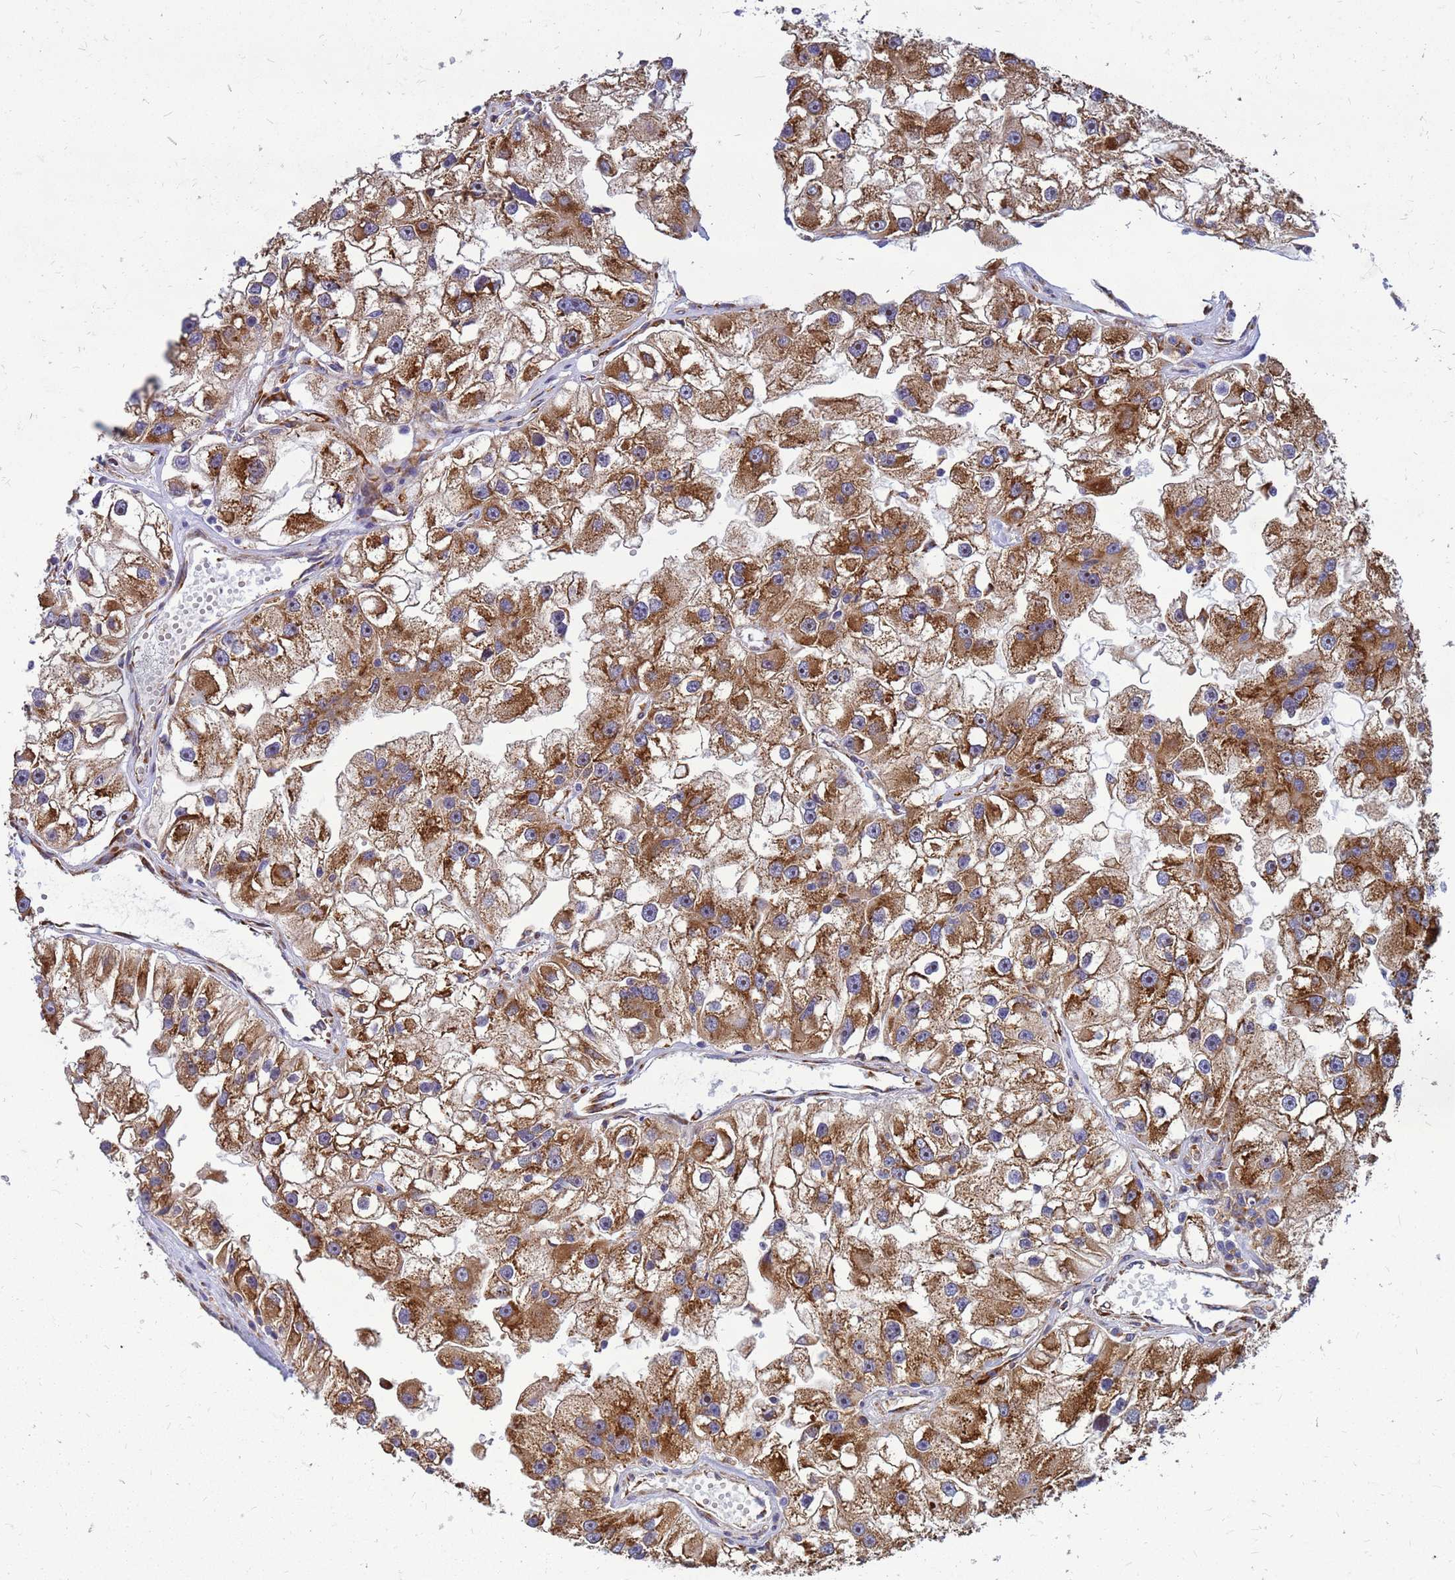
{"staining": {"intensity": "moderate", "quantity": ">75%", "location": "cytoplasmic/membranous"}, "tissue": "renal cancer", "cell_type": "Tumor cells", "image_type": "cancer", "snomed": [{"axis": "morphology", "description": "Adenocarcinoma, NOS"}, {"axis": "topography", "description": "Kidney"}], "caption": "This micrograph demonstrates IHC staining of renal cancer, with medium moderate cytoplasmic/membranous staining in about >75% of tumor cells.", "gene": "RPL8", "patient": {"sex": "male", "age": 63}}